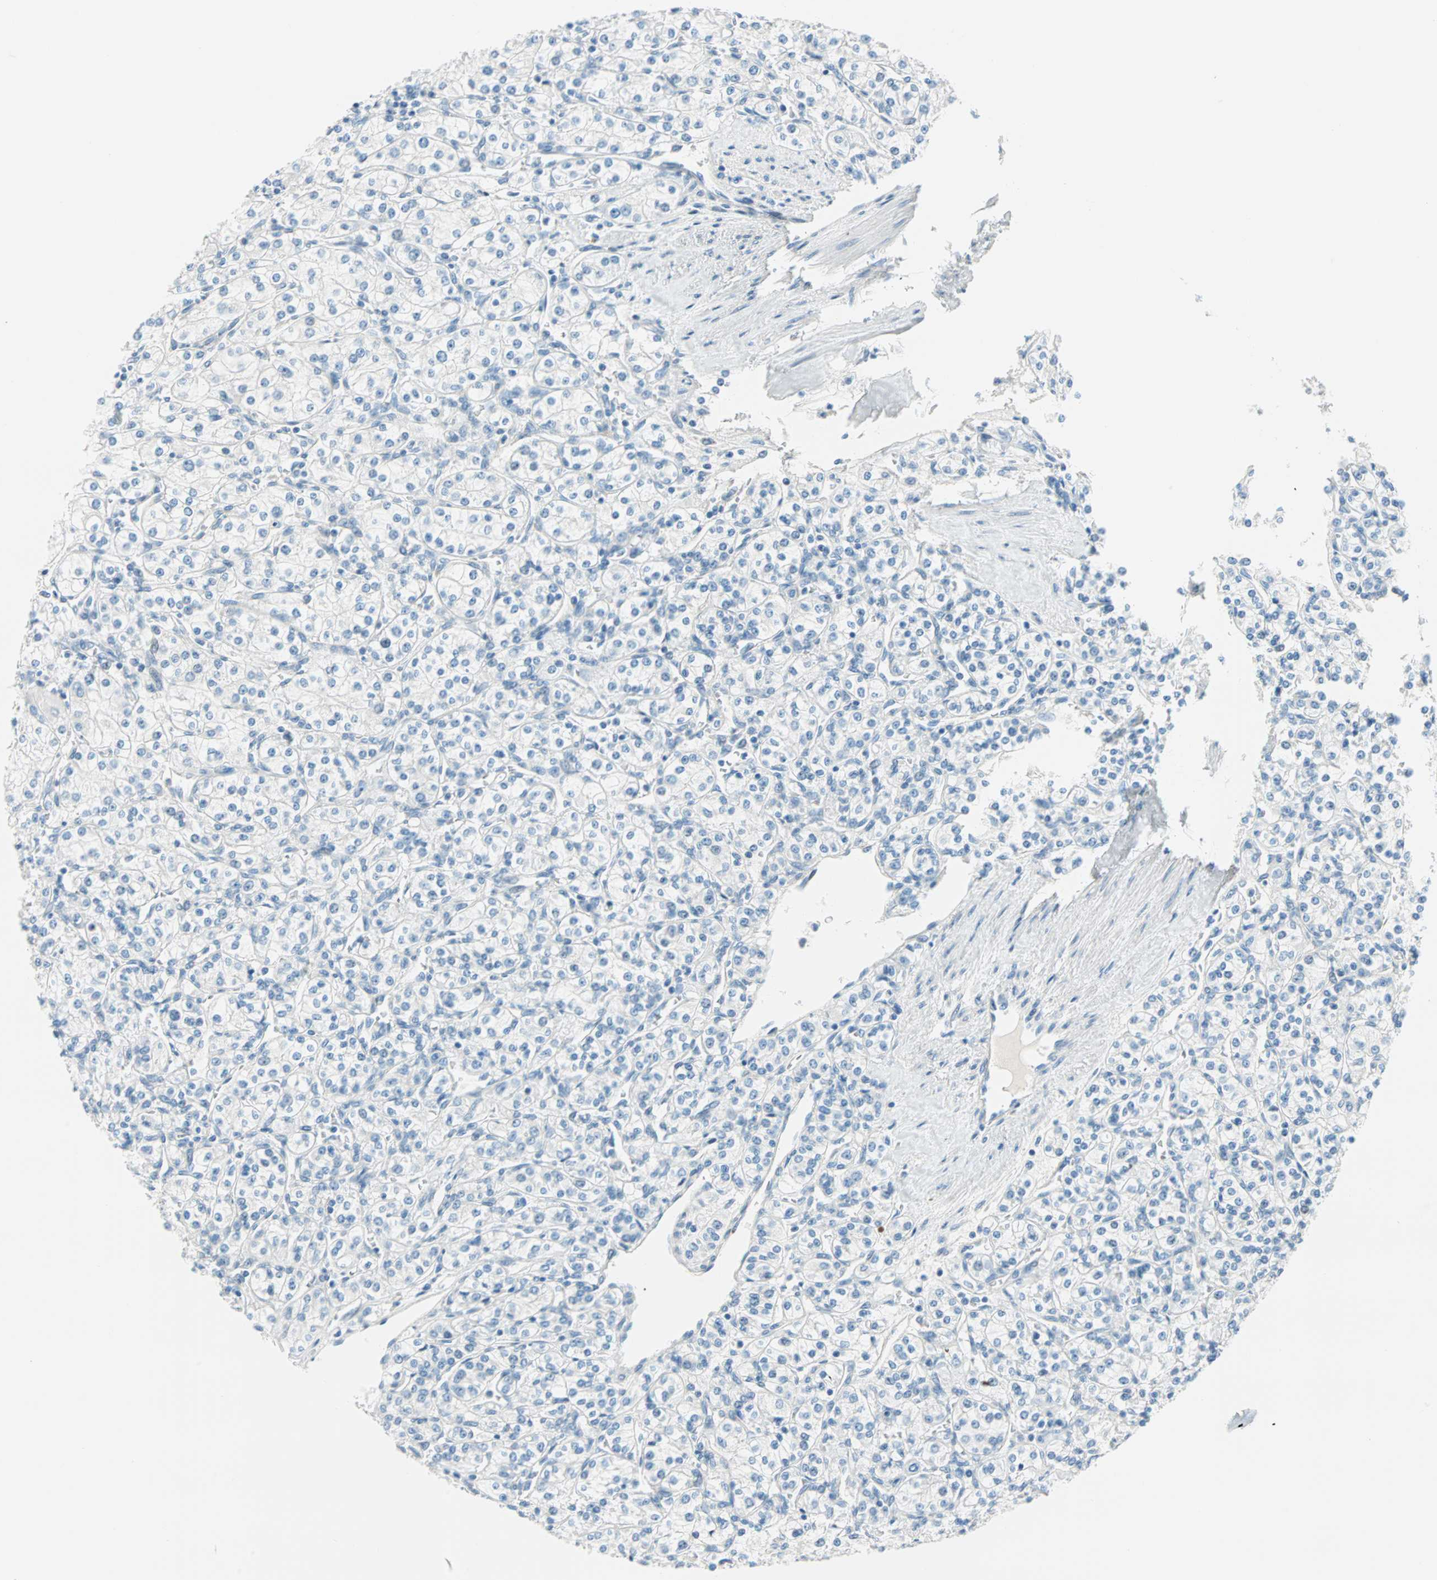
{"staining": {"intensity": "negative", "quantity": "none", "location": "none"}, "tissue": "renal cancer", "cell_type": "Tumor cells", "image_type": "cancer", "snomed": [{"axis": "morphology", "description": "Adenocarcinoma, NOS"}, {"axis": "topography", "description": "Kidney"}], "caption": "DAB immunohistochemical staining of renal cancer (adenocarcinoma) shows no significant positivity in tumor cells.", "gene": "TMEM163", "patient": {"sex": "male", "age": 77}}